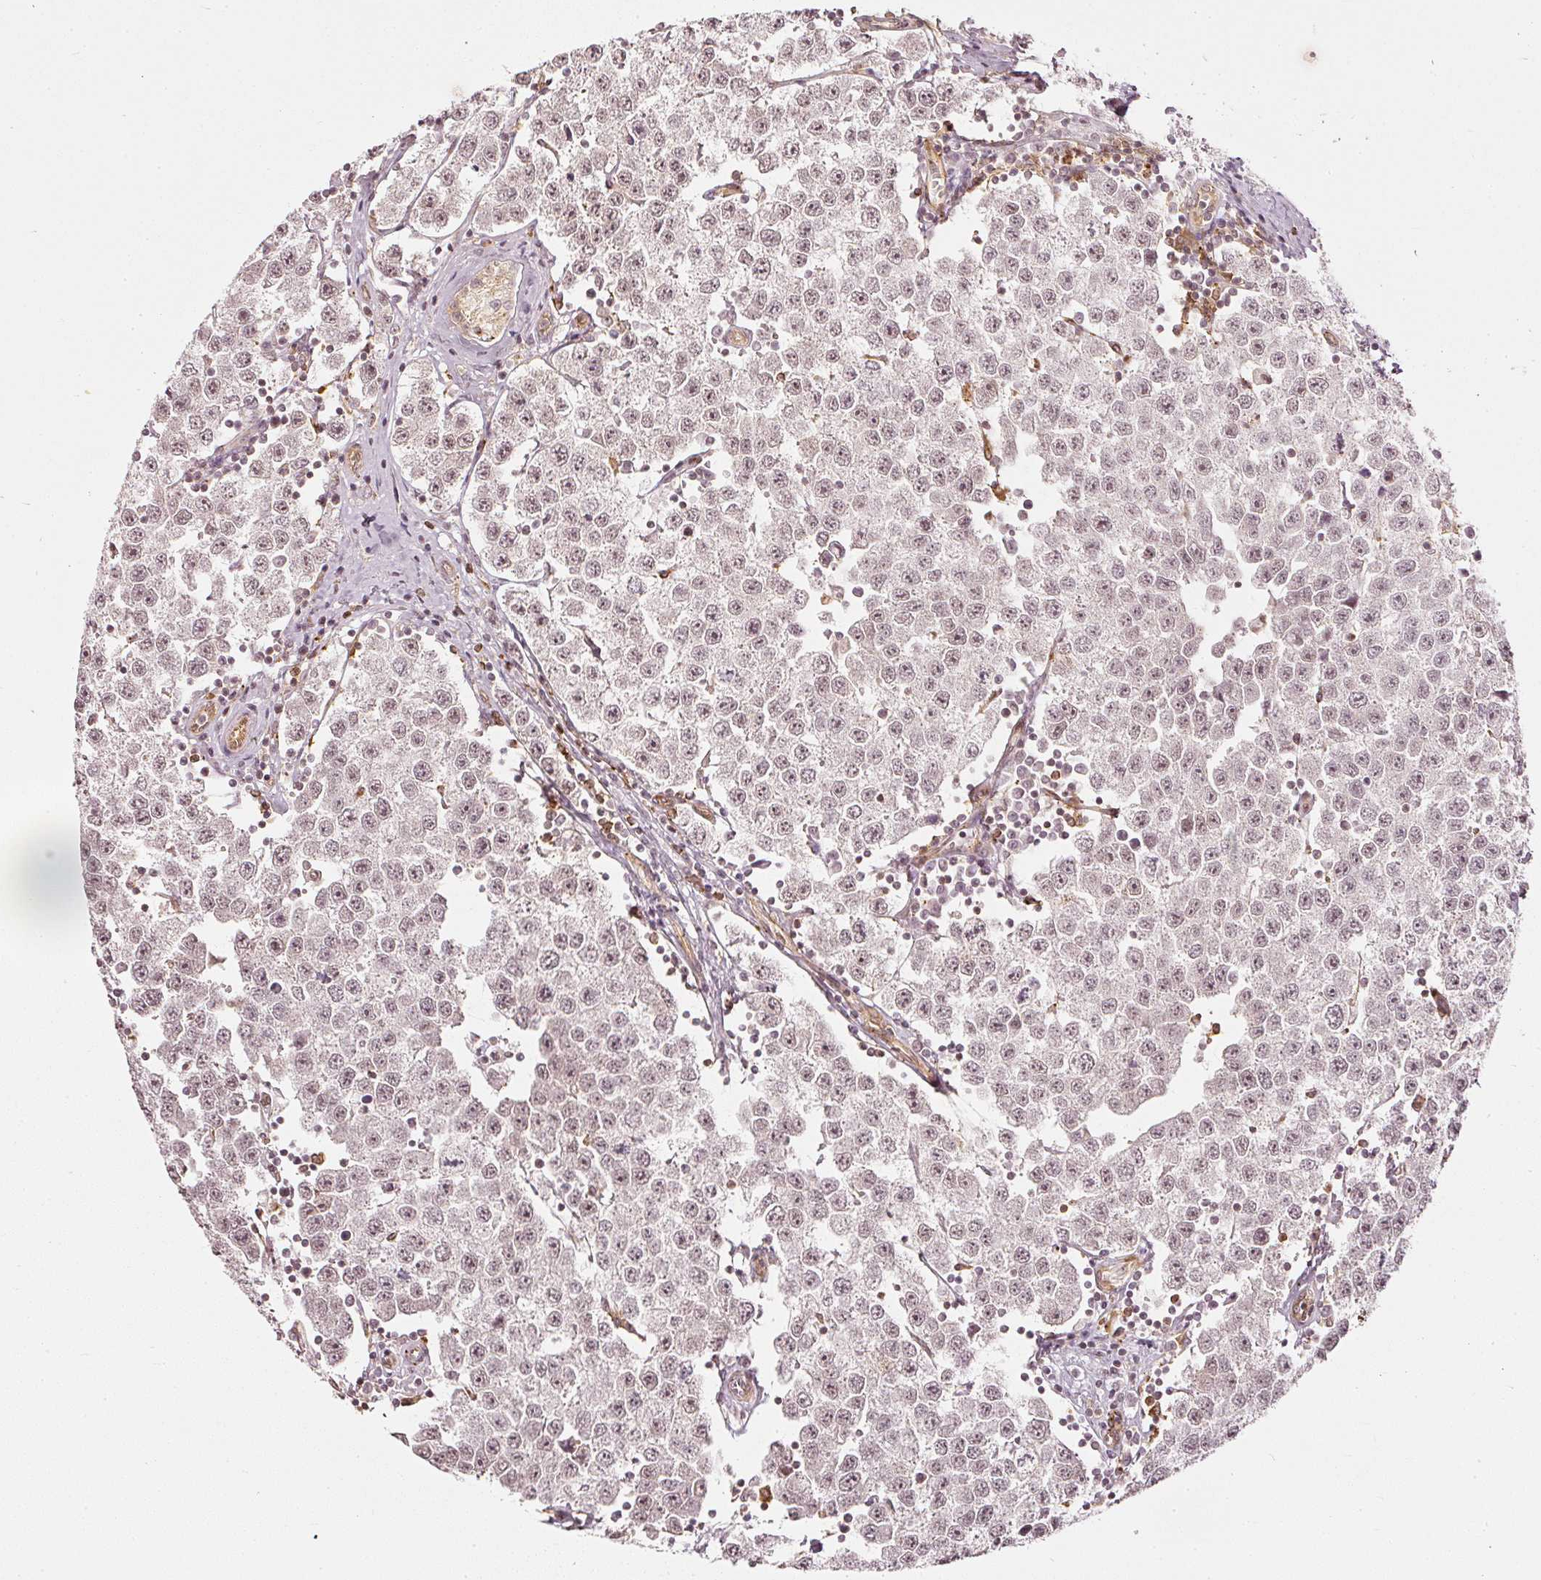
{"staining": {"intensity": "weak", "quantity": "25%-75%", "location": "nuclear"}, "tissue": "testis cancer", "cell_type": "Tumor cells", "image_type": "cancer", "snomed": [{"axis": "morphology", "description": "Seminoma, NOS"}, {"axis": "topography", "description": "Testis"}], "caption": "Protein staining shows weak nuclear staining in approximately 25%-75% of tumor cells in testis cancer (seminoma). Immunohistochemistry (ihc) stains the protein of interest in brown and the nuclei are stained blue.", "gene": "DRD2", "patient": {"sex": "male", "age": 34}}